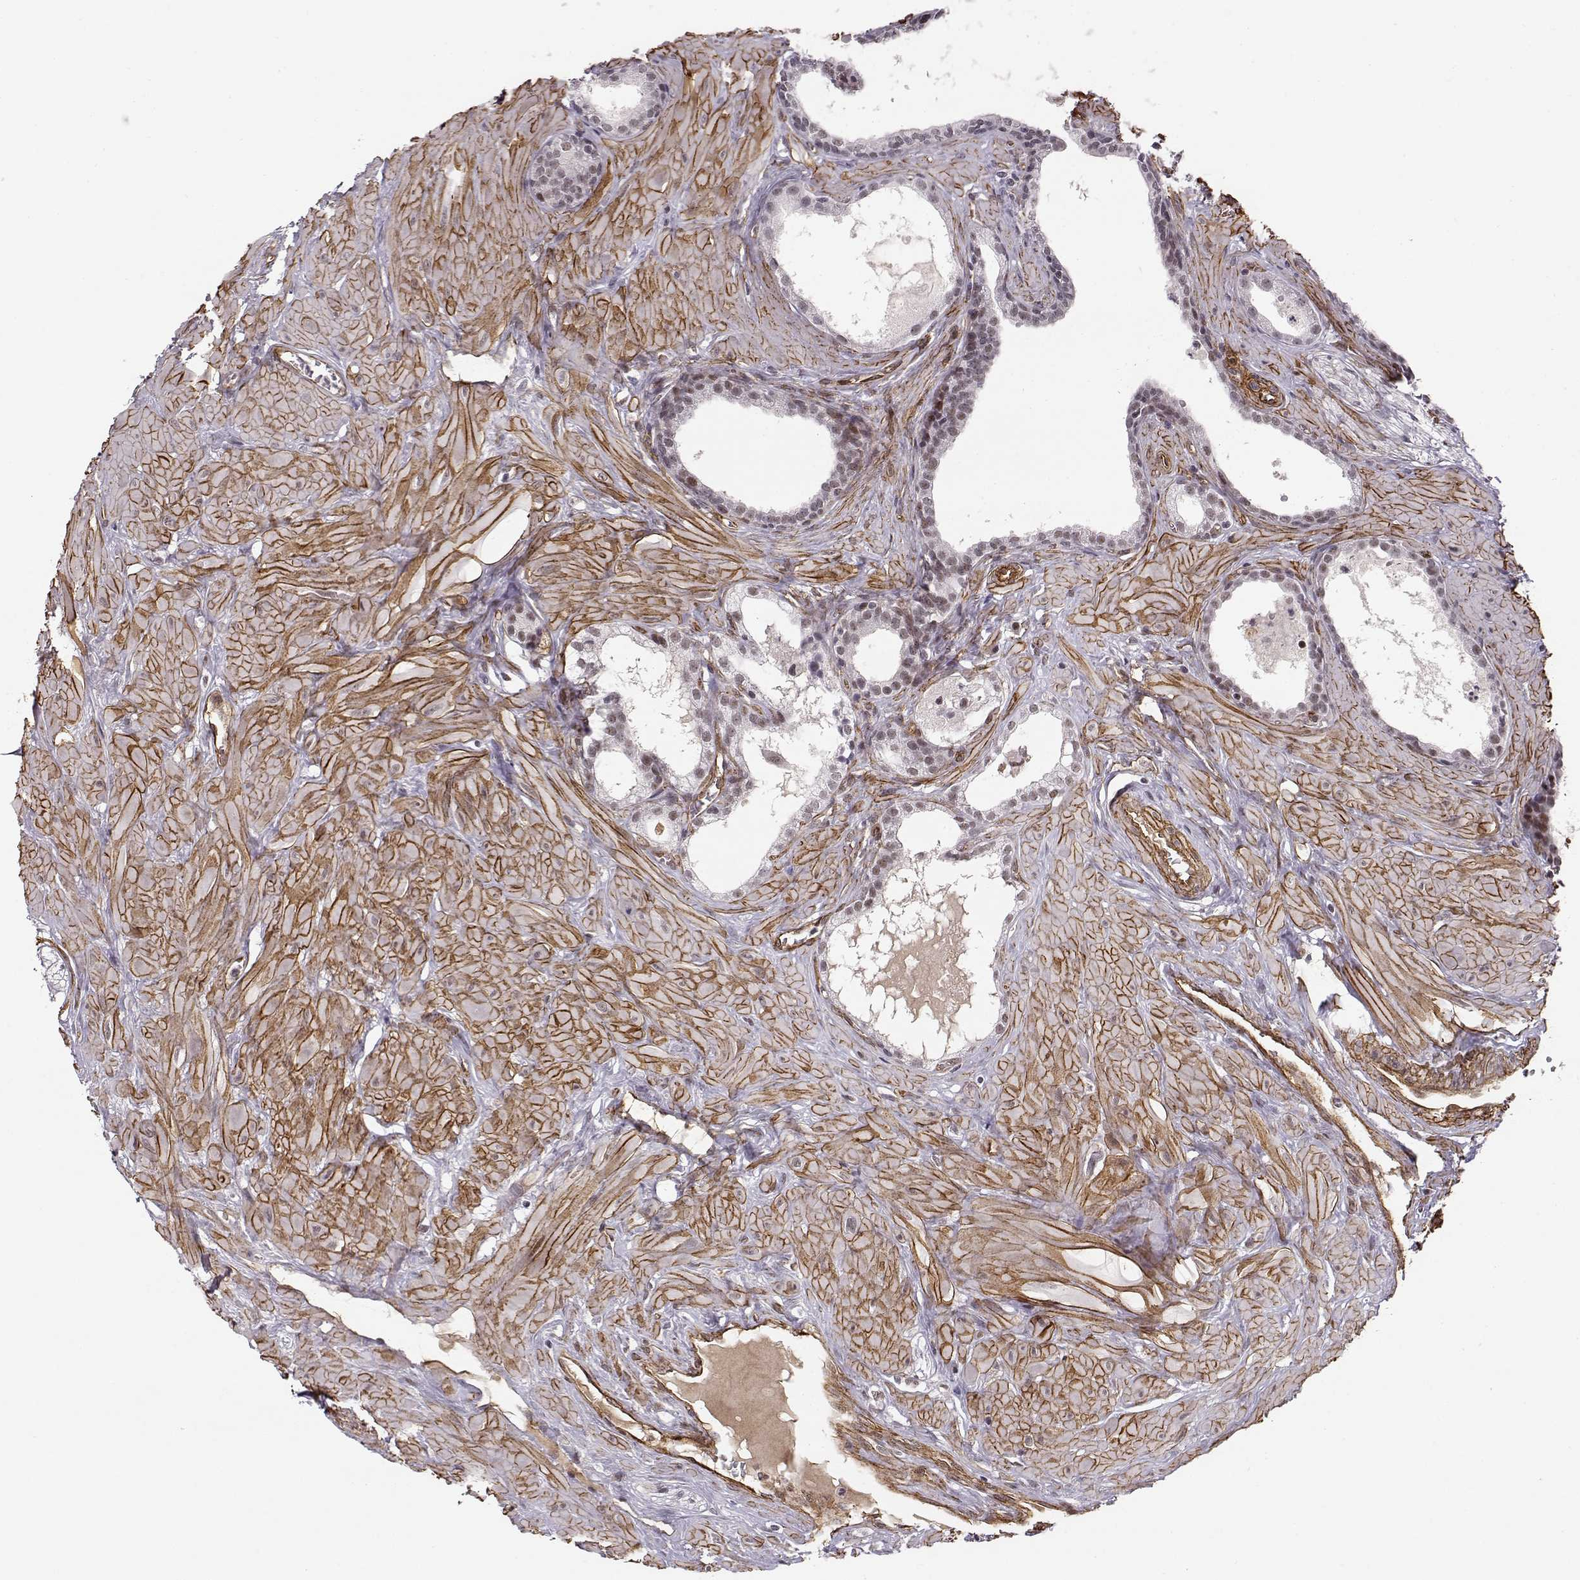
{"staining": {"intensity": "negative", "quantity": "none", "location": "none"}, "tissue": "prostate", "cell_type": "Glandular cells", "image_type": "normal", "snomed": [{"axis": "morphology", "description": "Normal tissue, NOS"}, {"axis": "topography", "description": "Prostate"}], "caption": "Immunohistochemistry photomicrograph of normal prostate stained for a protein (brown), which displays no expression in glandular cells. (DAB (3,3'-diaminobenzidine) IHC with hematoxylin counter stain).", "gene": "CIR1", "patient": {"sex": "male", "age": 48}}